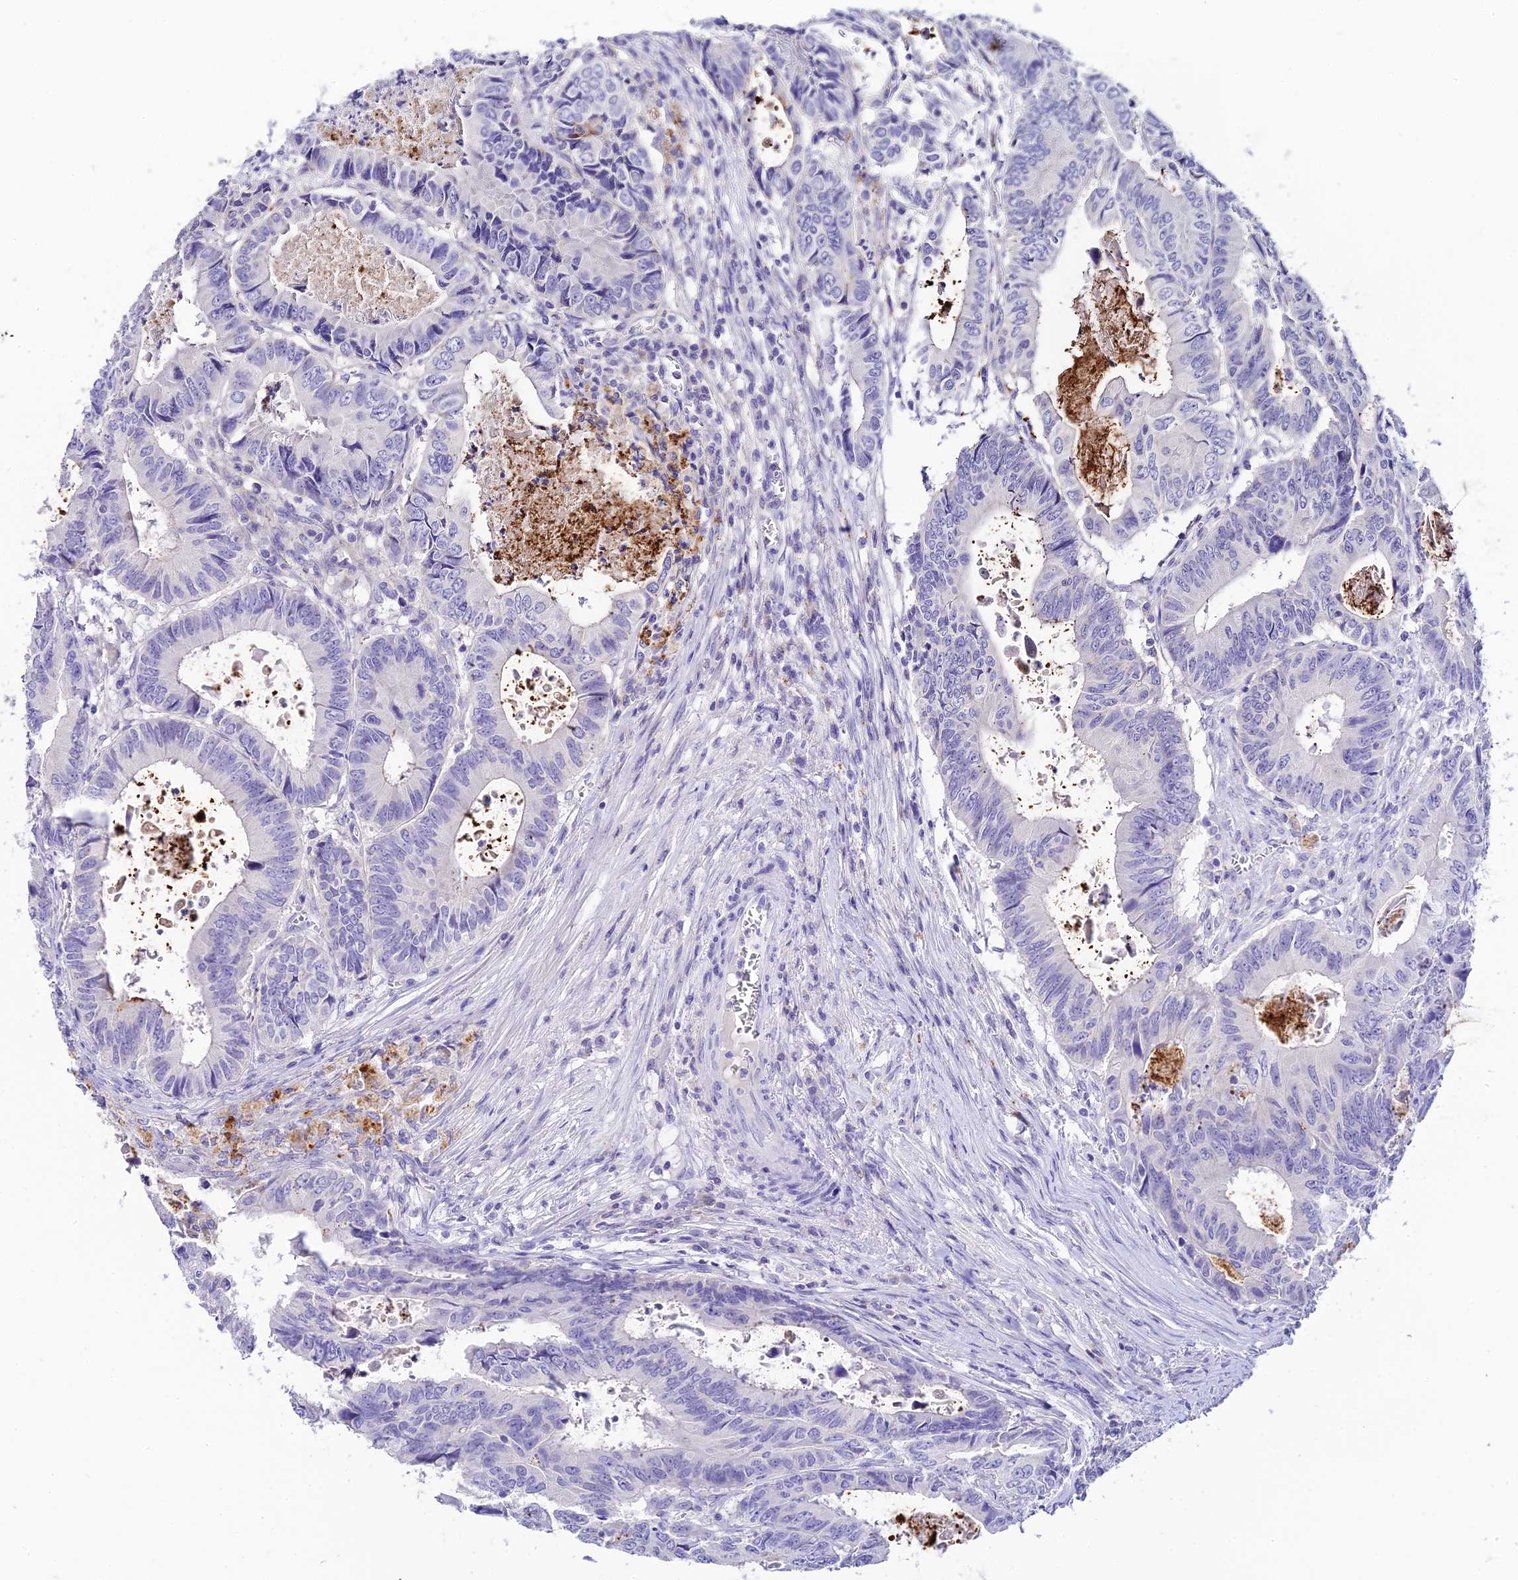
{"staining": {"intensity": "strong", "quantity": "<25%", "location": "cytoplasmic/membranous"}, "tissue": "colorectal cancer", "cell_type": "Tumor cells", "image_type": "cancer", "snomed": [{"axis": "morphology", "description": "Adenocarcinoma, NOS"}, {"axis": "topography", "description": "Colon"}], "caption": "Protein staining of colorectal cancer (adenocarcinoma) tissue demonstrates strong cytoplasmic/membranous staining in approximately <25% of tumor cells.", "gene": "C12orf29", "patient": {"sex": "male", "age": 85}}